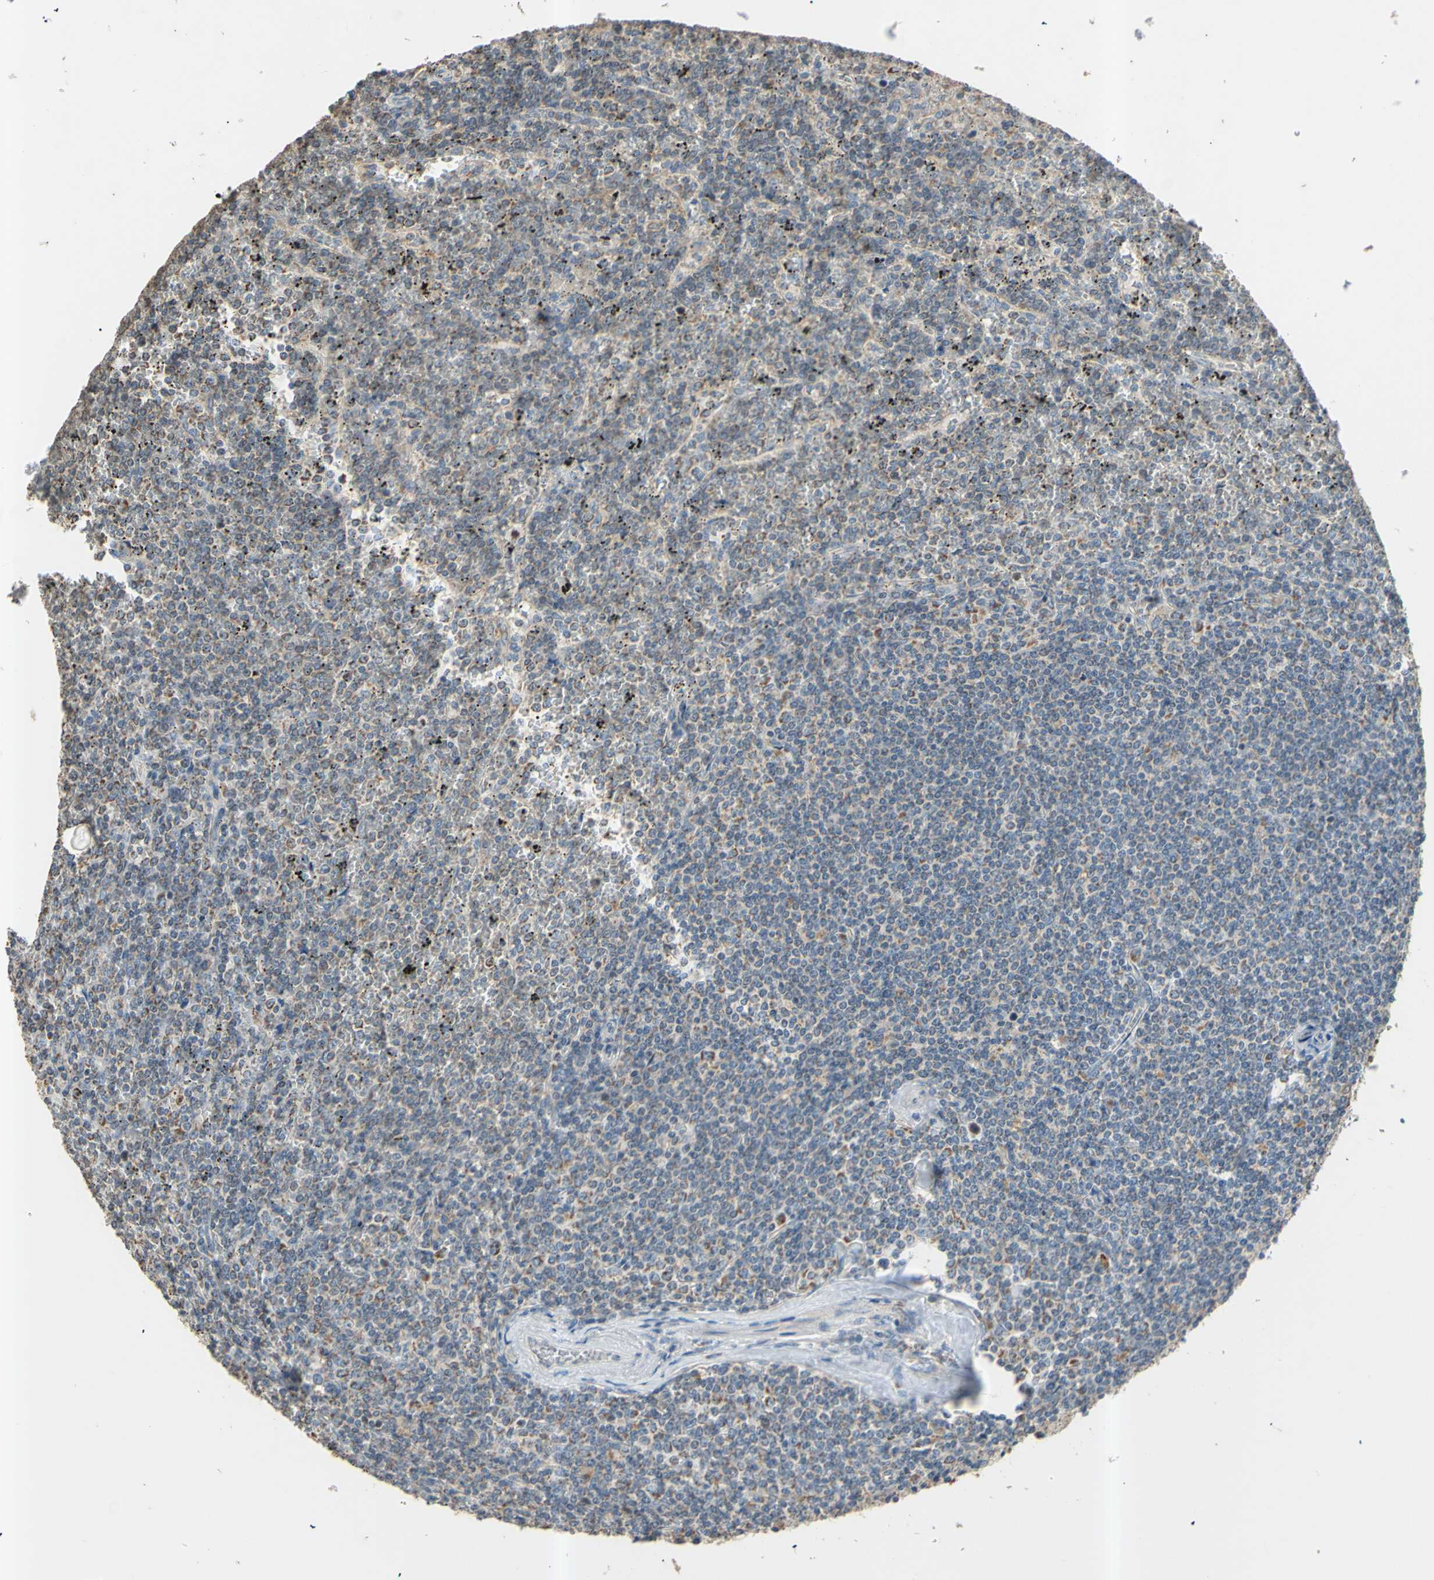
{"staining": {"intensity": "negative", "quantity": "none", "location": "none"}, "tissue": "lymphoma", "cell_type": "Tumor cells", "image_type": "cancer", "snomed": [{"axis": "morphology", "description": "Malignant lymphoma, non-Hodgkin's type, Low grade"}, {"axis": "topography", "description": "Spleen"}], "caption": "DAB immunohistochemical staining of low-grade malignant lymphoma, non-Hodgkin's type demonstrates no significant staining in tumor cells. The staining was performed using DAB (3,3'-diaminobenzidine) to visualize the protein expression in brown, while the nuclei were stained in blue with hematoxylin (Magnification: 20x).", "gene": "PTGIS", "patient": {"sex": "female", "age": 19}}